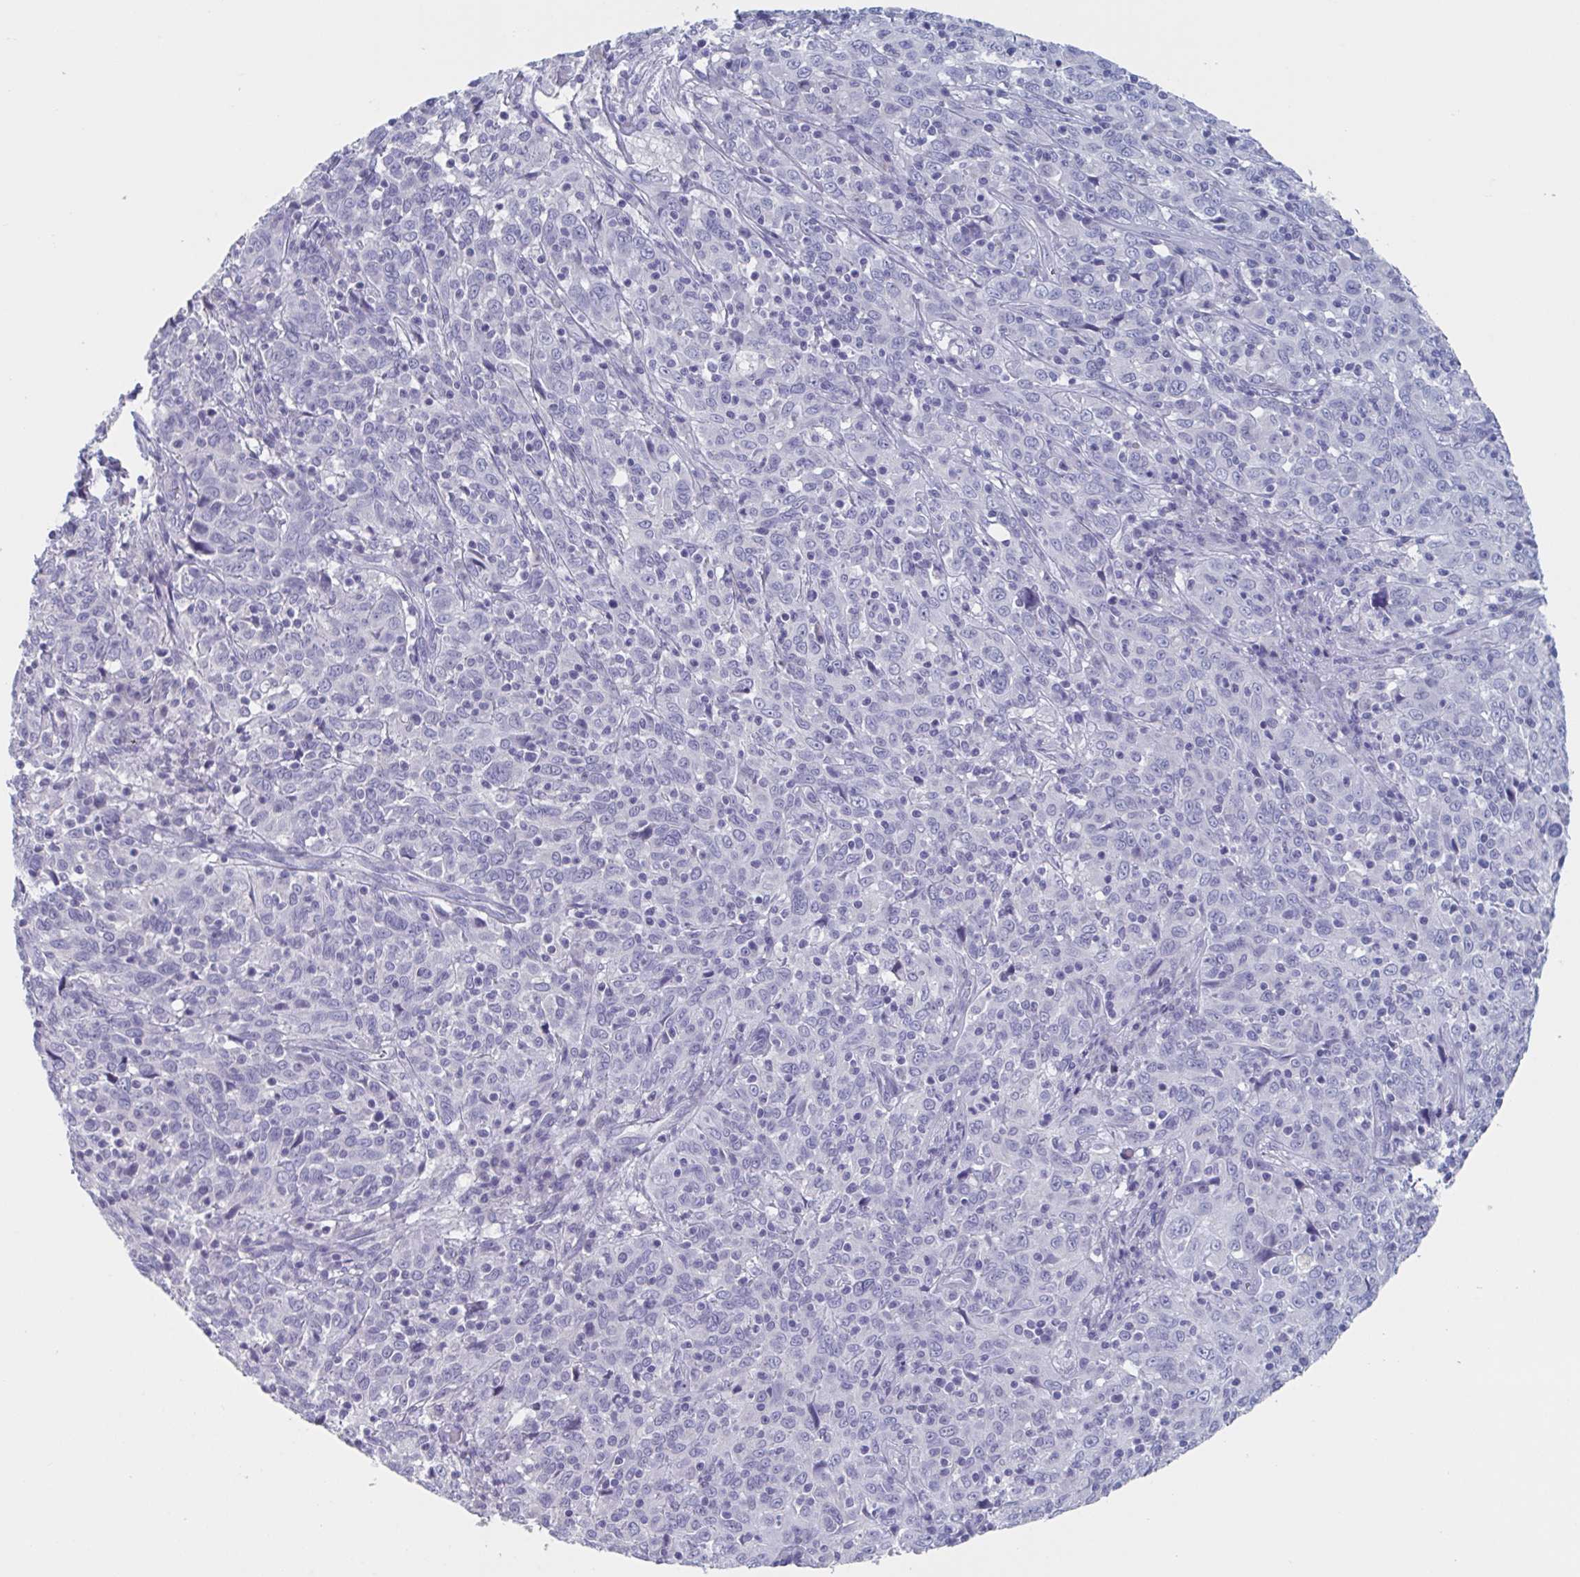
{"staining": {"intensity": "negative", "quantity": "none", "location": "none"}, "tissue": "cervical cancer", "cell_type": "Tumor cells", "image_type": "cancer", "snomed": [{"axis": "morphology", "description": "Squamous cell carcinoma, NOS"}, {"axis": "topography", "description": "Cervix"}], "caption": "This is an immunohistochemistry (IHC) photomicrograph of human cervical squamous cell carcinoma. There is no expression in tumor cells.", "gene": "NDUFC2", "patient": {"sex": "female", "age": 46}}